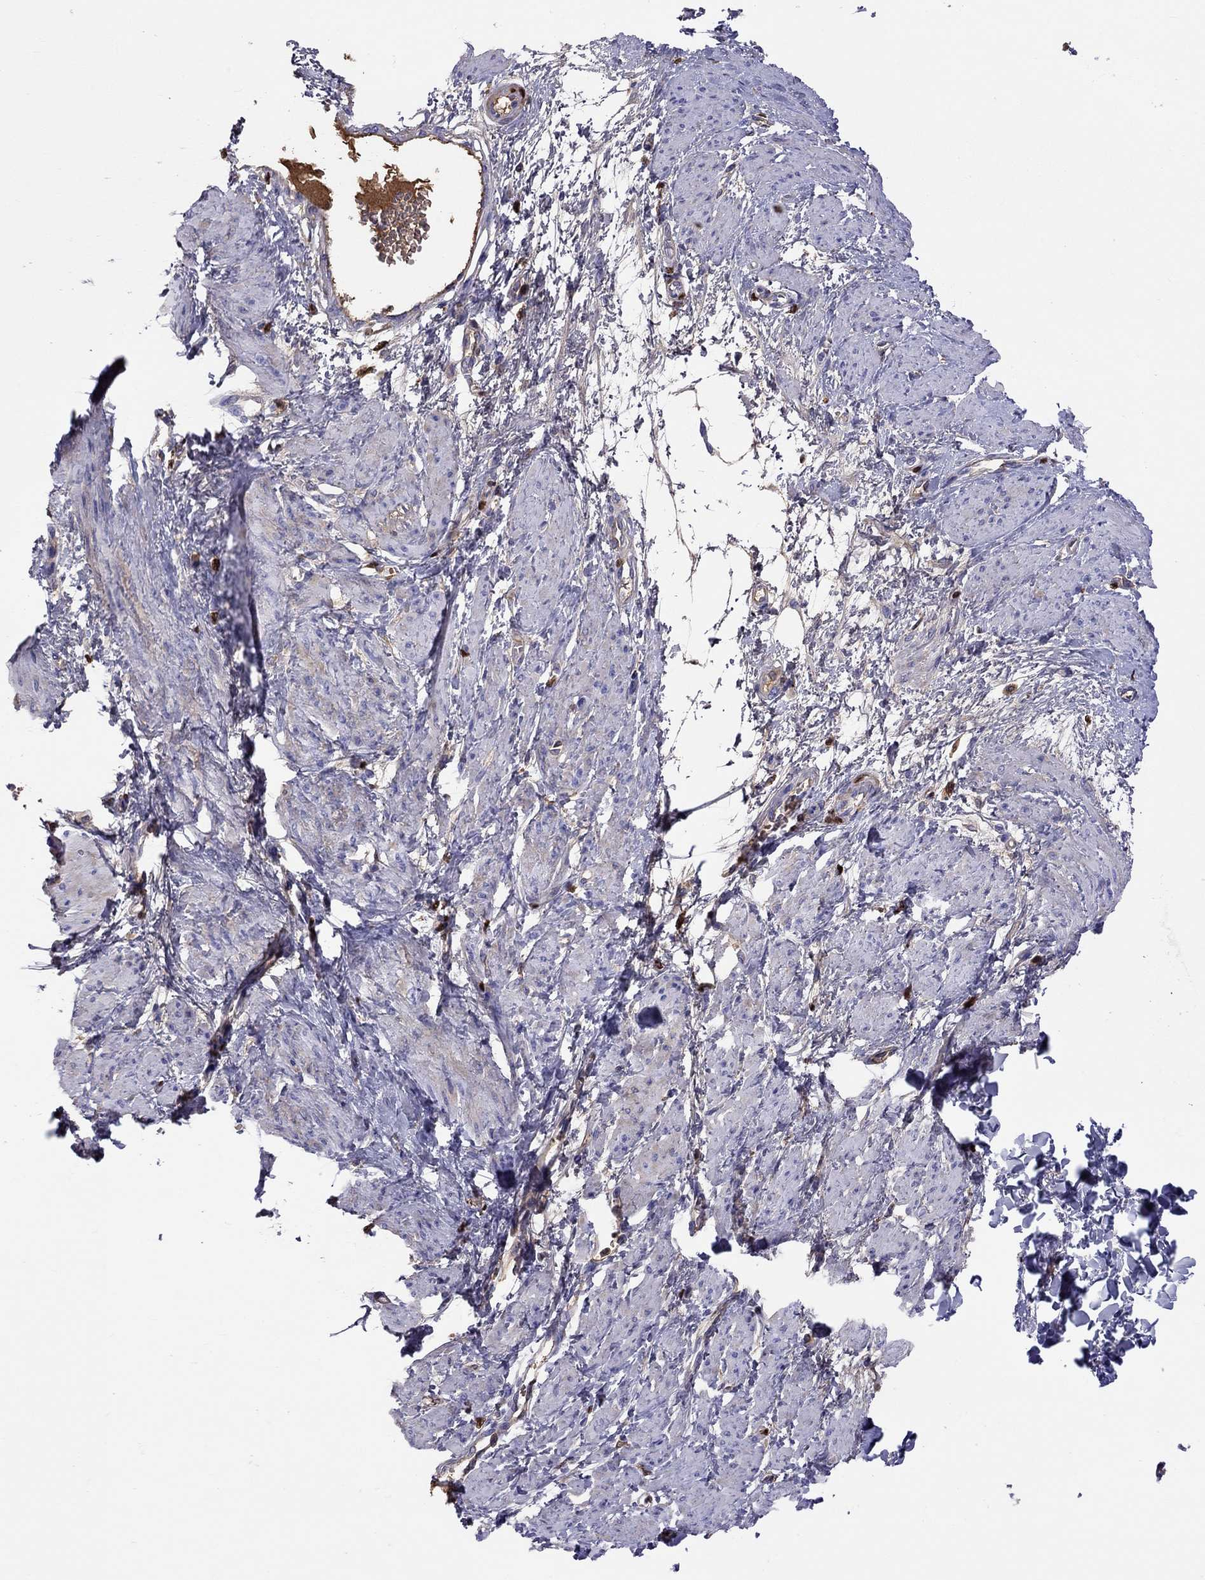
{"staining": {"intensity": "negative", "quantity": "none", "location": "none"}, "tissue": "smooth muscle", "cell_type": "Smooth muscle cells", "image_type": "normal", "snomed": [{"axis": "morphology", "description": "Normal tissue, NOS"}, {"axis": "topography", "description": "Smooth muscle"}, {"axis": "topography", "description": "Uterus"}], "caption": "IHC image of normal smooth muscle stained for a protein (brown), which exhibits no positivity in smooth muscle cells.", "gene": "SERPINA3", "patient": {"sex": "female", "age": 39}}